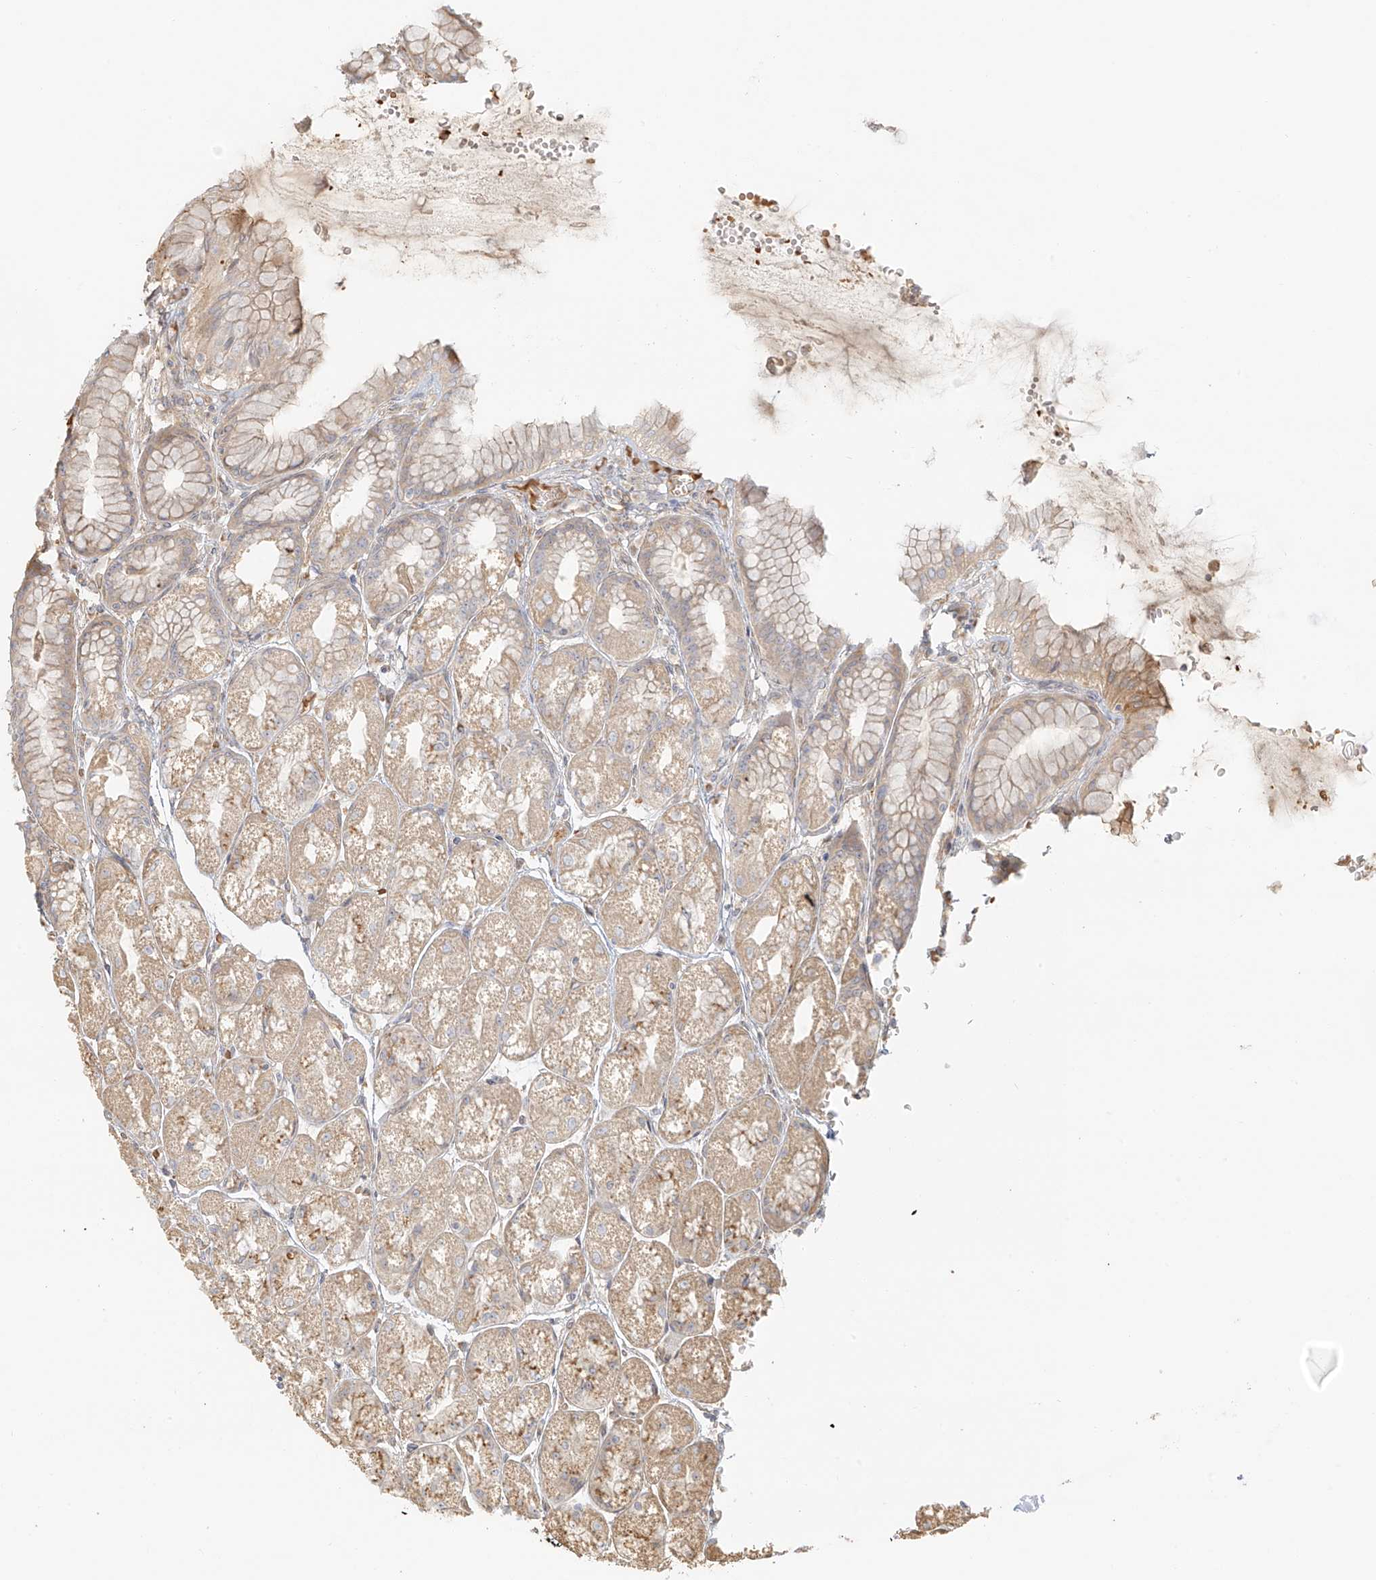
{"staining": {"intensity": "weak", "quantity": ">75%", "location": "cytoplasmic/membranous"}, "tissue": "stomach", "cell_type": "Glandular cells", "image_type": "normal", "snomed": [{"axis": "morphology", "description": "Normal tissue, NOS"}, {"axis": "topography", "description": "Stomach"}], "caption": "Immunohistochemistry (IHC) of unremarkable stomach shows low levels of weak cytoplasmic/membranous expression in about >75% of glandular cells.", "gene": "UPK1B", "patient": {"sex": "male", "age": 57}}